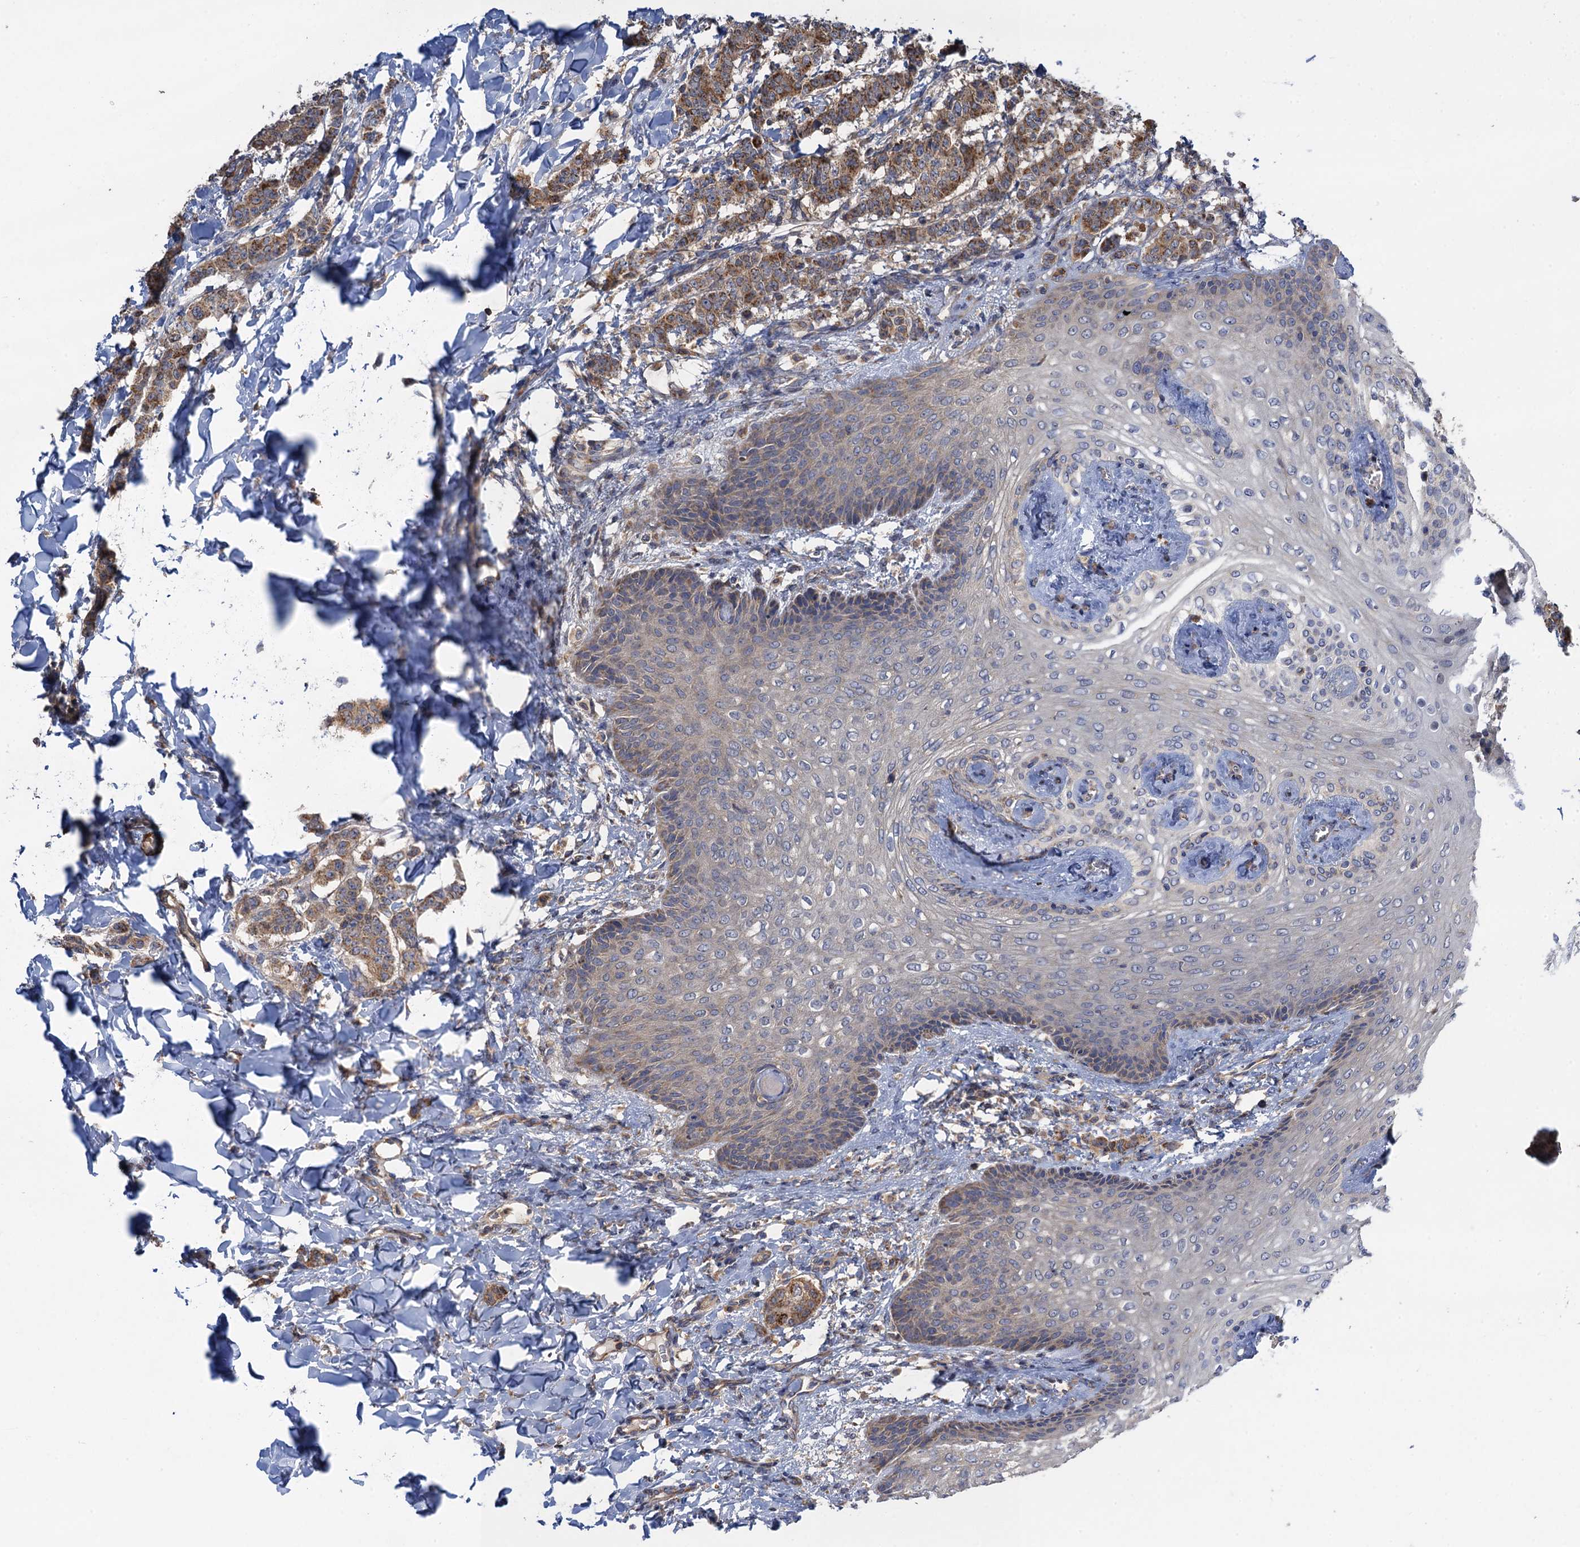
{"staining": {"intensity": "moderate", "quantity": ">75%", "location": "cytoplasmic/membranous"}, "tissue": "breast cancer", "cell_type": "Tumor cells", "image_type": "cancer", "snomed": [{"axis": "morphology", "description": "Duct carcinoma"}, {"axis": "topography", "description": "Breast"}], "caption": "Protein staining of breast cancer (invasive ductal carcinoma) tissue reveals moderate cytoplasmic/membranous positivity in about >75% of tumor cells.", "gene": "WDR88", "patient": {"sex": "female", "age": 40}}